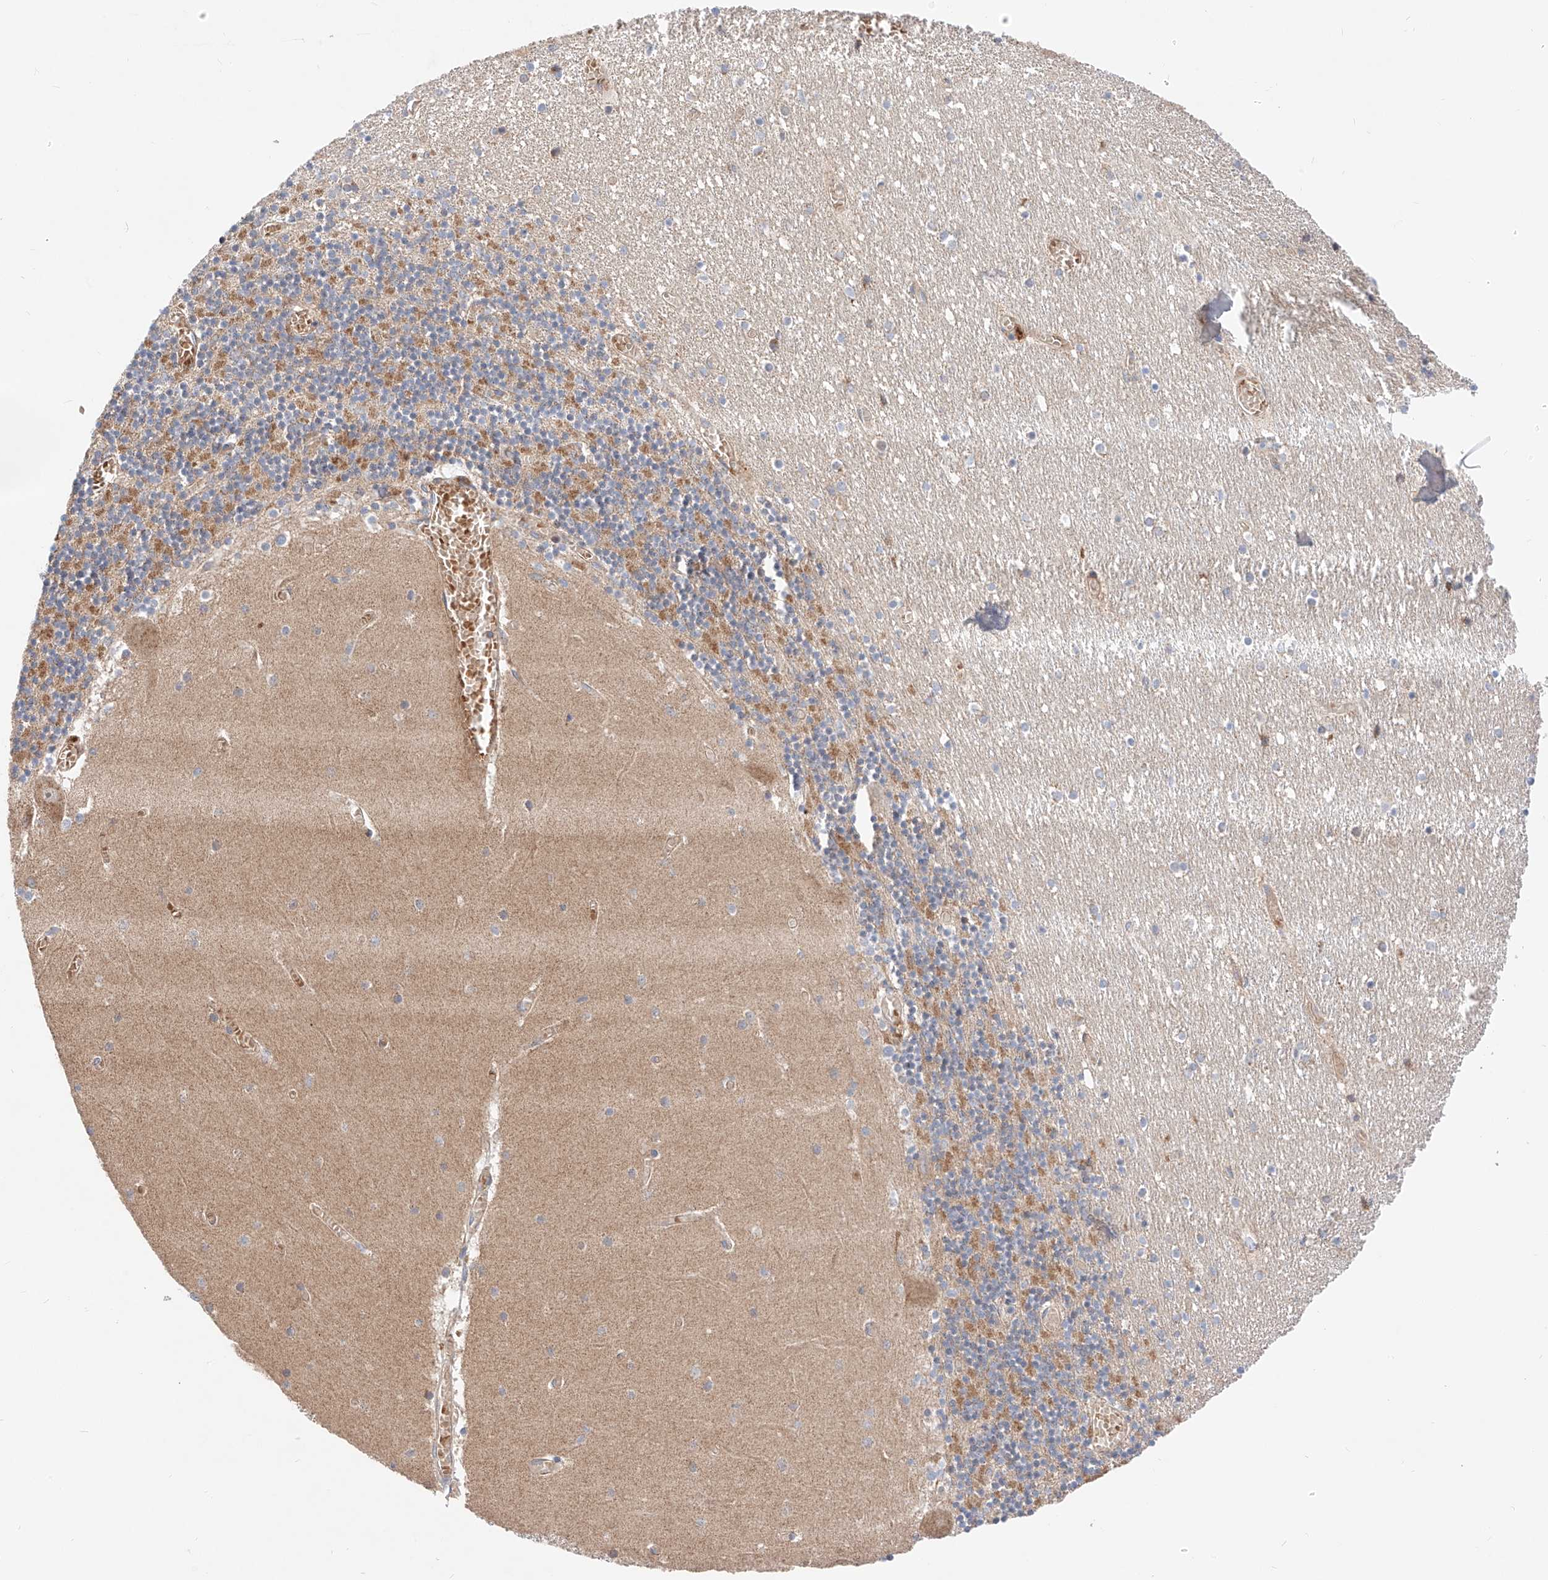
{"staining": {"intensity": "moderate", "quantity": ">75%", "location": "cytoplasmic/membranous"}, "tissue": "cerebellum", "cell_type": "Cells in granular layer", "image_type": "normal", "snomed": [{"axis": "morphology", "description": "Normal tissue, NOS"}, {"axis": "topography", "description": "Cerebellum"}], "caption": "A micrograph showing moderate cytoplasmic/membranous positivity in approximately >75% of cells in granular layer in normal cerebellum, as visualized by brown immunohistochemical staining.", "gene": "NR1D1", "patient": {"sex": "female", "age": 28}}